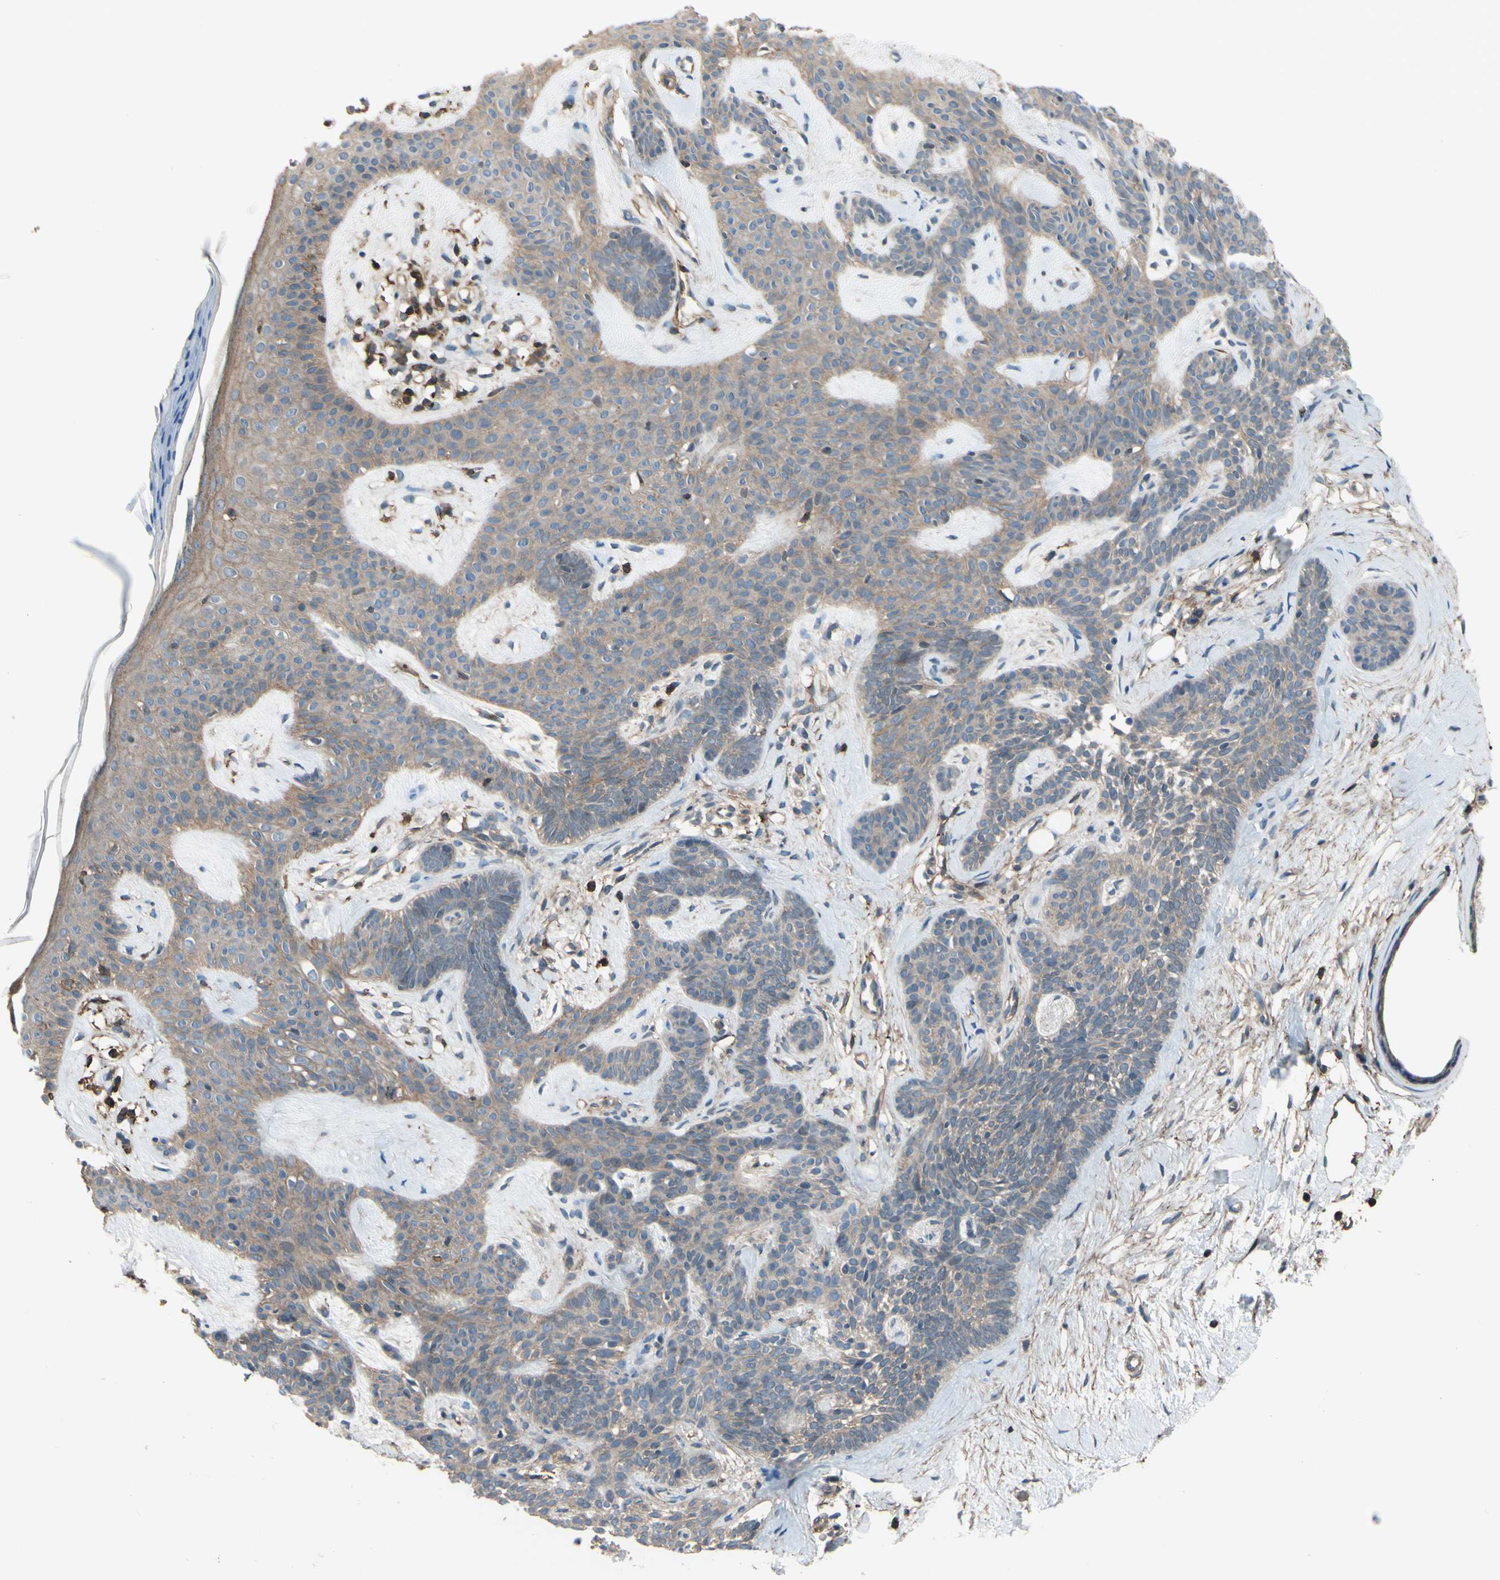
{"staining": {"intensity": "weak", "quantity": ">75%", "location": "cytoplasmic/membranous"}, "tissue": "skin cancer", "cell_type": "Tumor cells", "image_type": "cancer", "snomed": [{"axis": "morphology", "description": "Developmental malformation"}, {"axis": "morphology", "description": "Basal cell carcinoma"}, {"axis": "topography", "description": "Skin"}], "caption": "This is an image of IHC staining of skin cancer, which shows weak expression in the cytoplasmic/membranous of tumor cells.", "gene": "ADD3", "patient": {"sex": "female", "age": 62}}